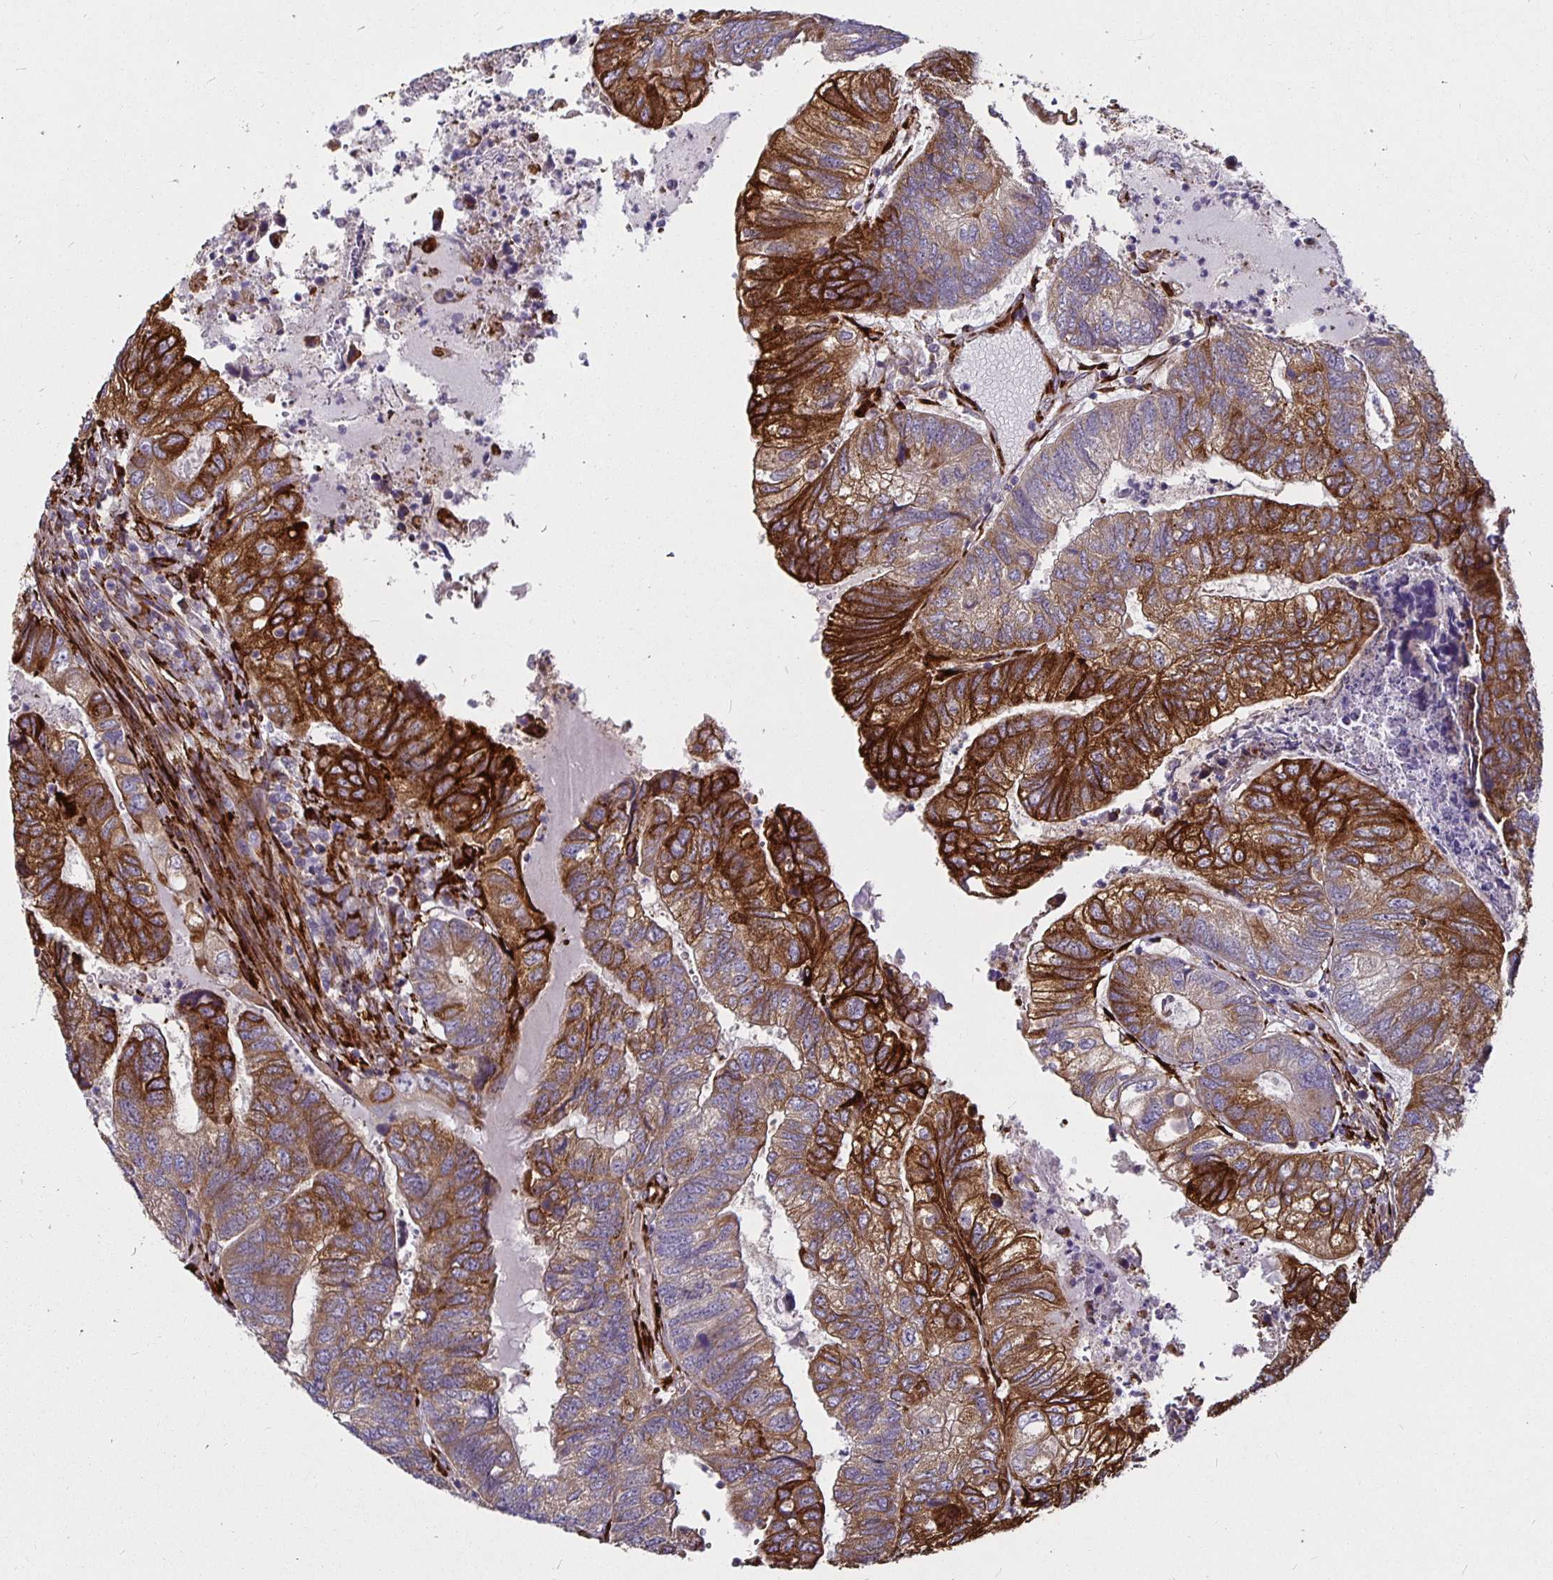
{"staining": {"intensity": "strong", "quantity": "25%-75%", "location": "cytoplasmic/membranous"}, "tissue": "colorectal cancer", "cell_type": "Tumor cells", "image_type": "cancer", "snomed": [{"axis": "morphology", "description": "Adenocarcinoma, NOS"}, {"axis": "topography", "description": "Colon"}], "caption": "This image displays immunohistochemistry staining of human colorectal cancer (adenocarcinoma), with high strong cytoplasmic/membranous expression in approximately 25%-75% of tumor cells.", "gene": "P4HA2", "patient": {"sex": "female", "age": 67}}